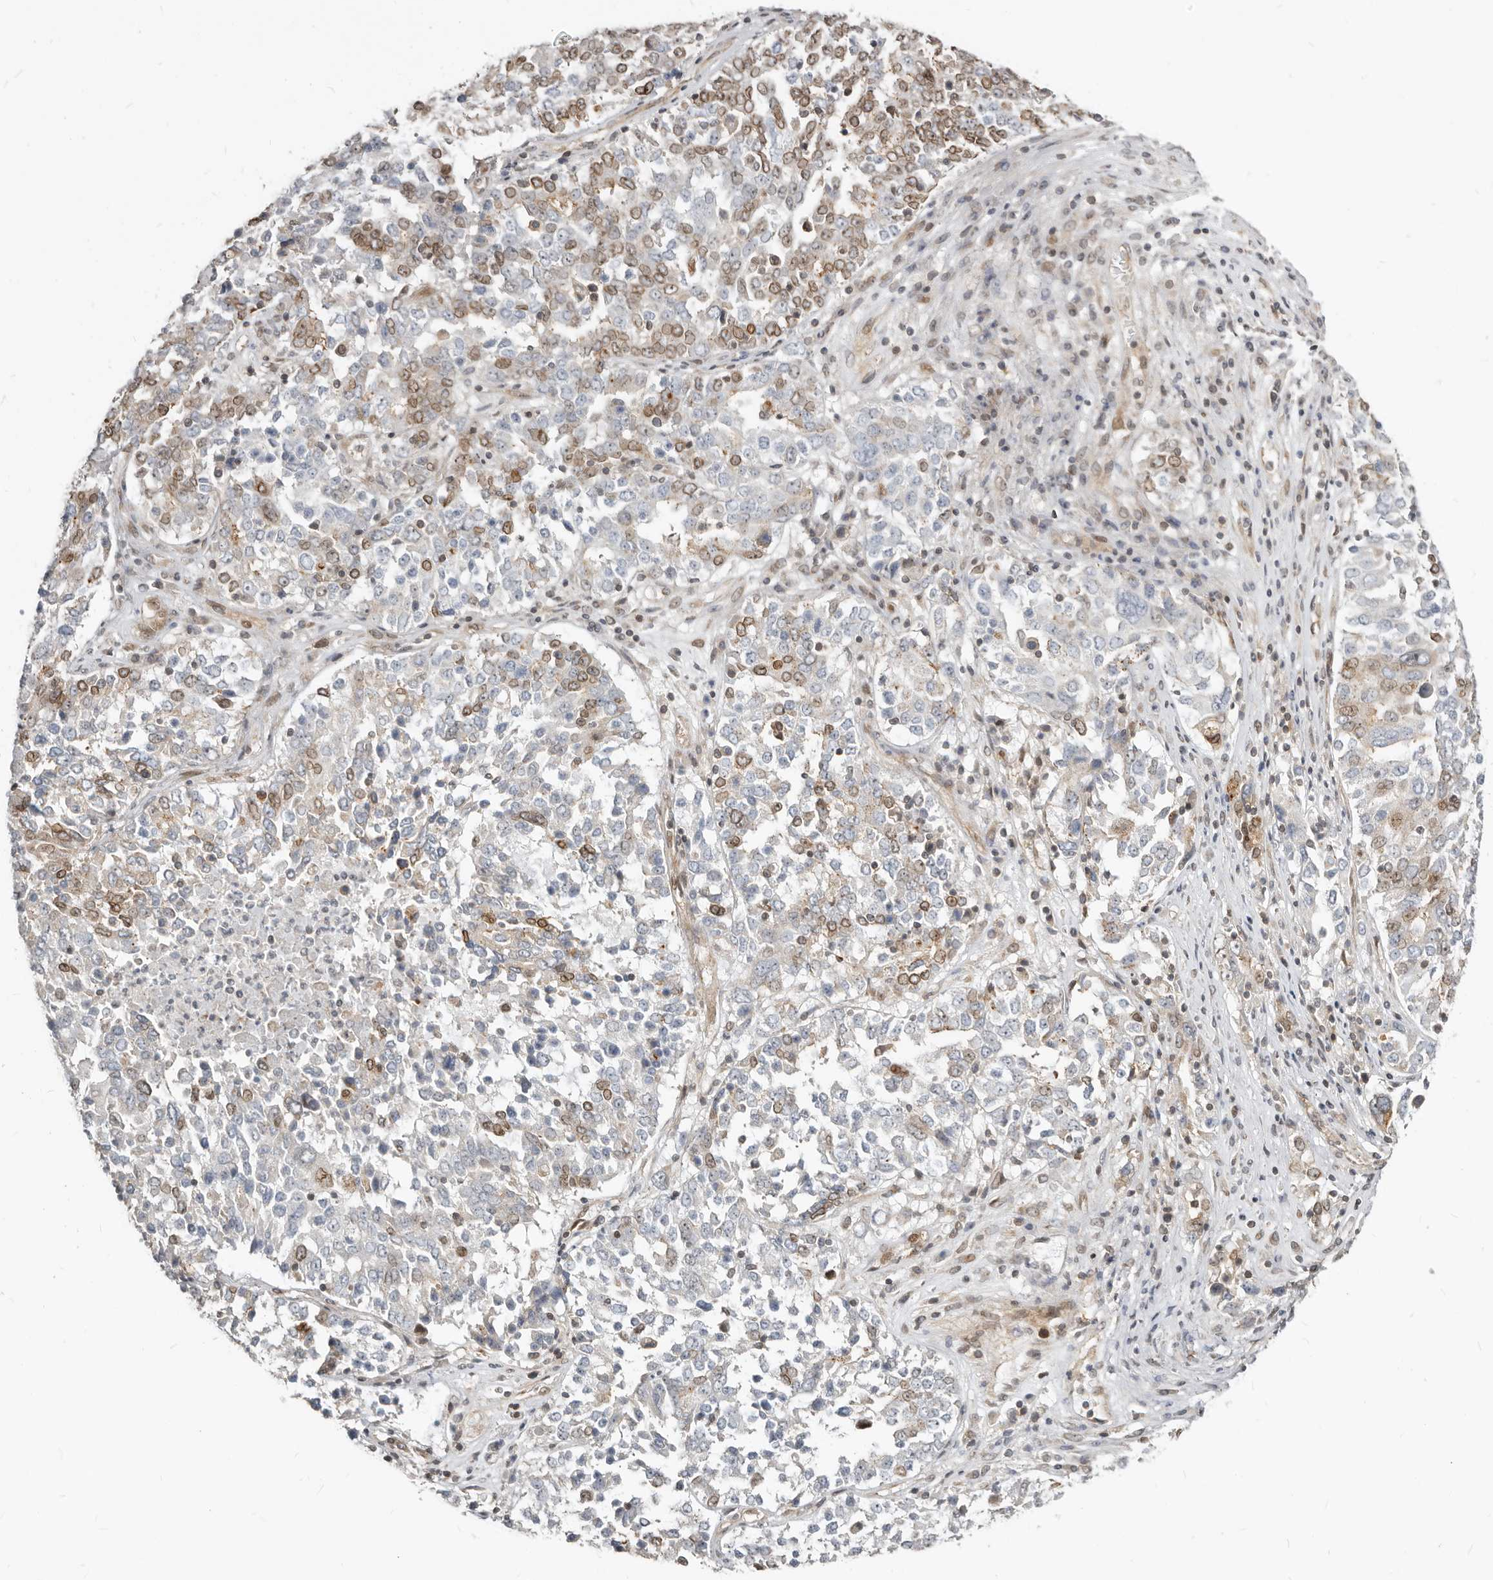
{"staining": {"intensity": "moderate", "quantity": "25%-75%", "location": "cytoplasmic/membranous,nuclear"}, "tissue": "ovarian cancer", "cell_type": "Tumor cells", "image_type": "cancer", "snomed": [{"axis": "morphology", "description": "Carcinoma, endometroid"}, {"axis": "topography", "description": "Ovary"}], "caption": "Immunohistochemistry (IHC) (DAB (3,3'-diaminobenzidine)) staining of ovarian cancer demonstrates moderate cytoplasmic/membranous and nuclear protein staining in approximately 25%-75% of tumor cells.", "gene": "NUP153", "patient": {"sex": "female", "age": 62}}